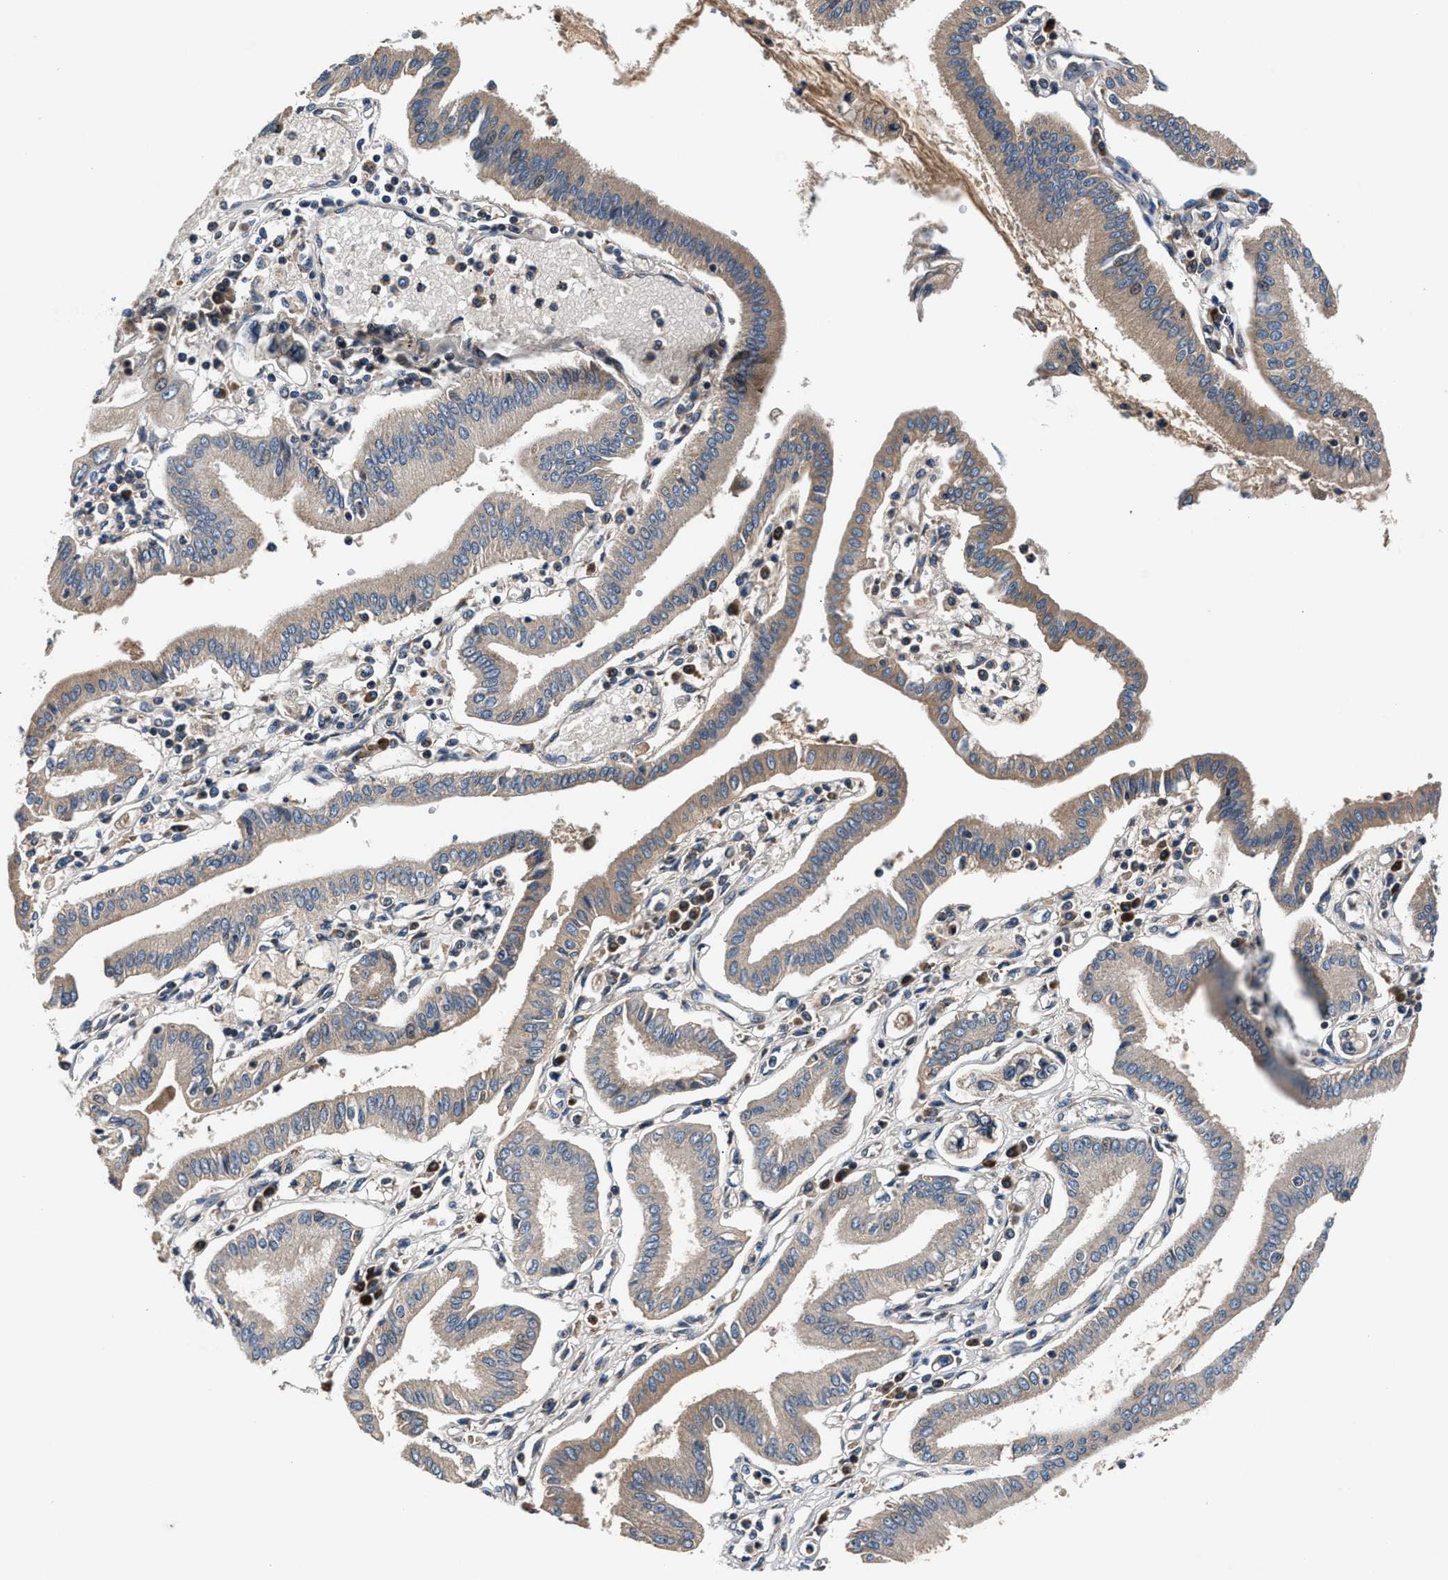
{"staining": {"intensity": "weak", "quantity": ">75%", "location": "cytoplasmic/membranous"}, "tissue": "pancreatic cancer", "cell_type": "Tumor cells", "image_type": "cancer", "snomed": [{"axis": "morphology", "description": "Adenocarcinoma, NOS"}, {"axis": "topography", "description": "Pancreas"}], "caption": "Immunohistochemistry micrograph of neoplastic tissue: pancreatic cancer stained using immunohistochemistry demonstrates low levels of weak protein expression localized specifically in the cytoplasmic/membranous of tumor cells, appearing as a cytoplasmic/membranous brown color.", "gene": "IMMT", "patient": {"sex": "male", "age": 56}}